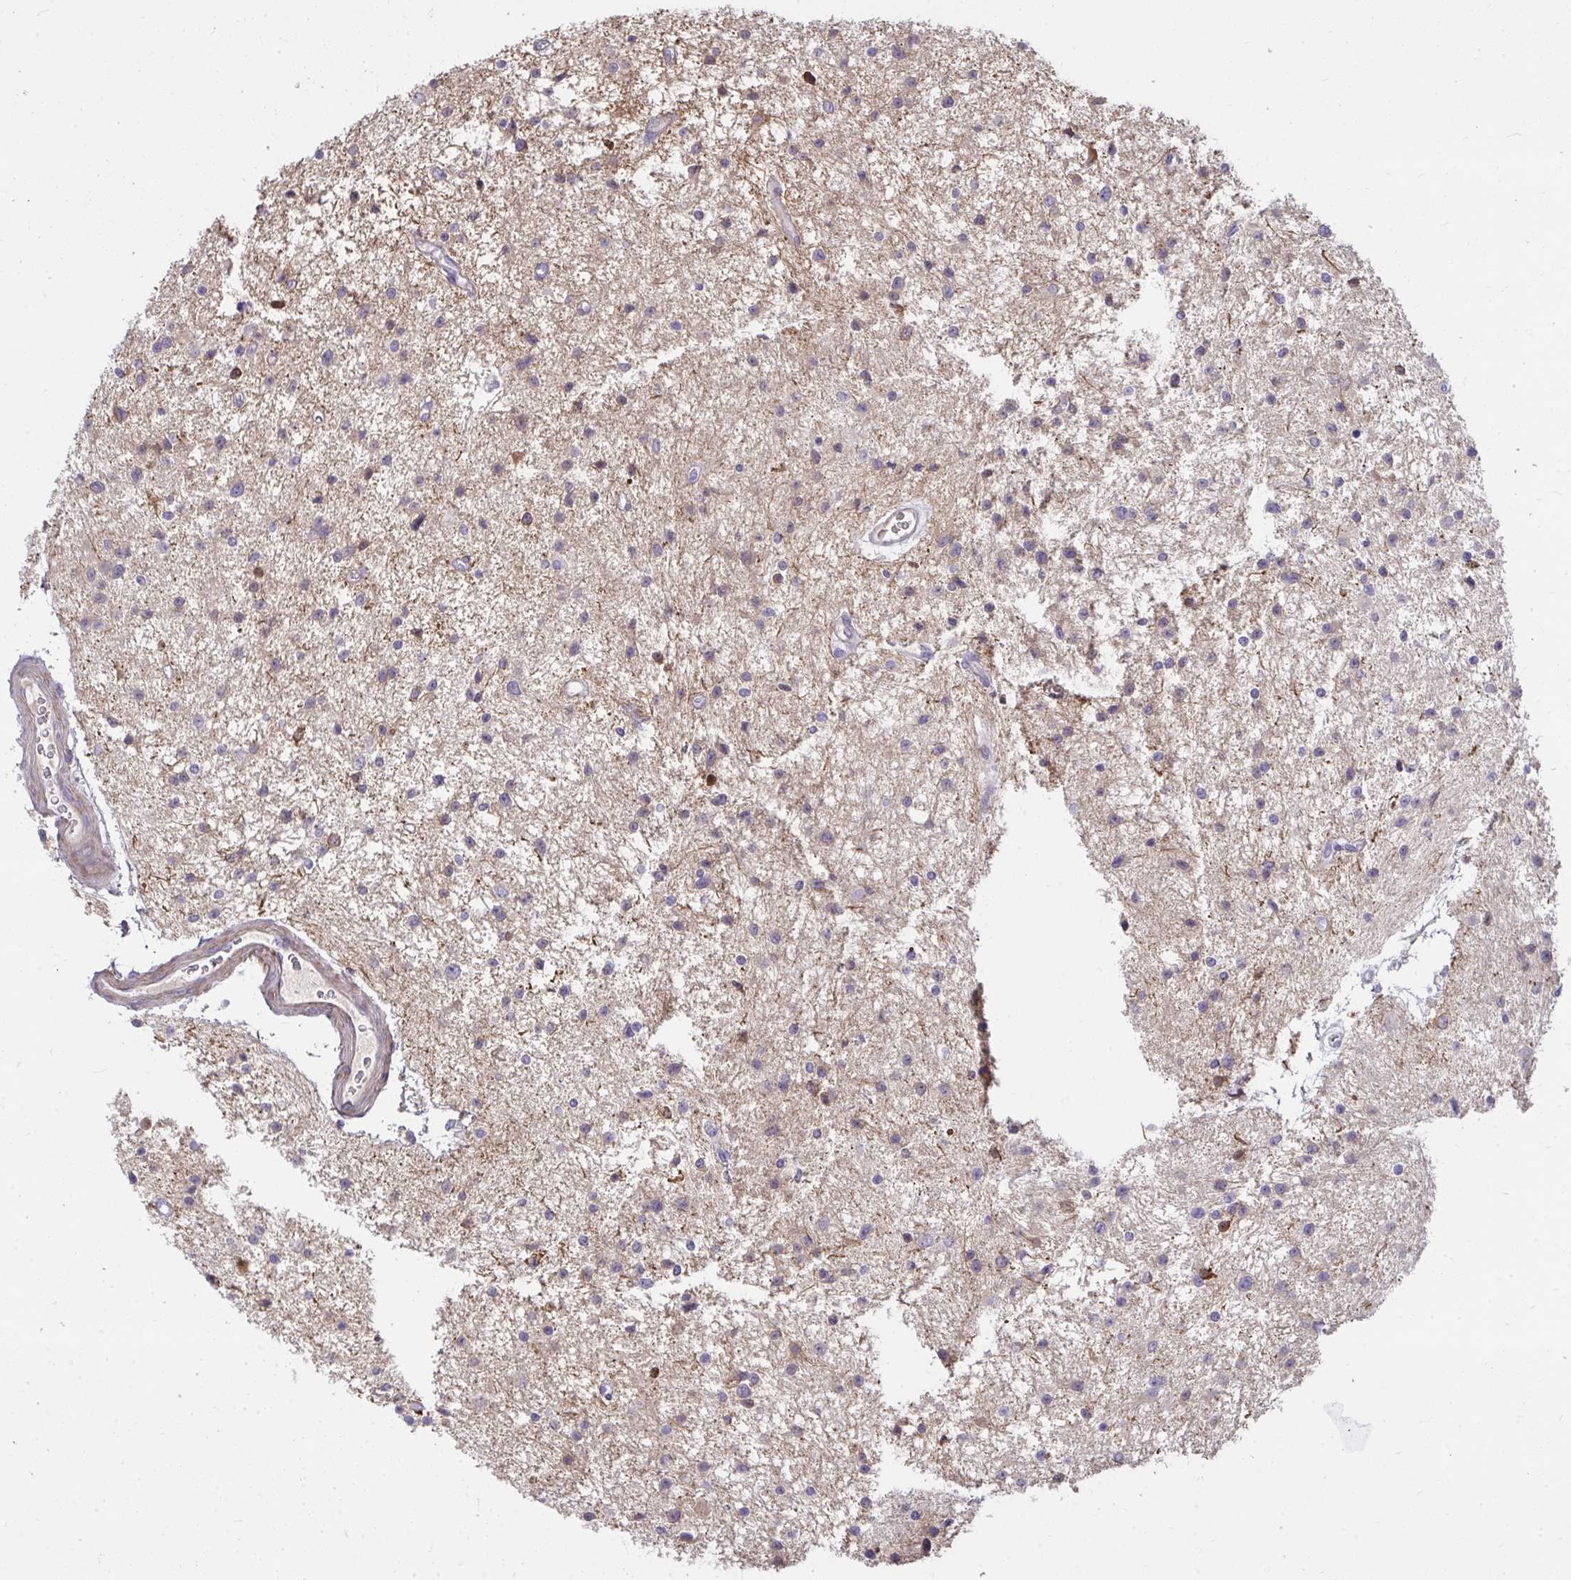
{"staining": {"intensity": "weak", "quantity": "<25%", "location": "cytoplasmic/membranous"}, "tissue": "glioma", "cell_type": "Tumor cells", "image_type": "cancer", "snomed": [{"axis": "morphology", "description": "Glioma, malignant, Low grade"}, {"axis": "topography", "description": "Brain"}], "caption": "Tumor cells are negative for brown protein staining in low-grade glioma (malignant).", "gene": "PIGZ", "patient": {"sex": "male", "age": 43}}